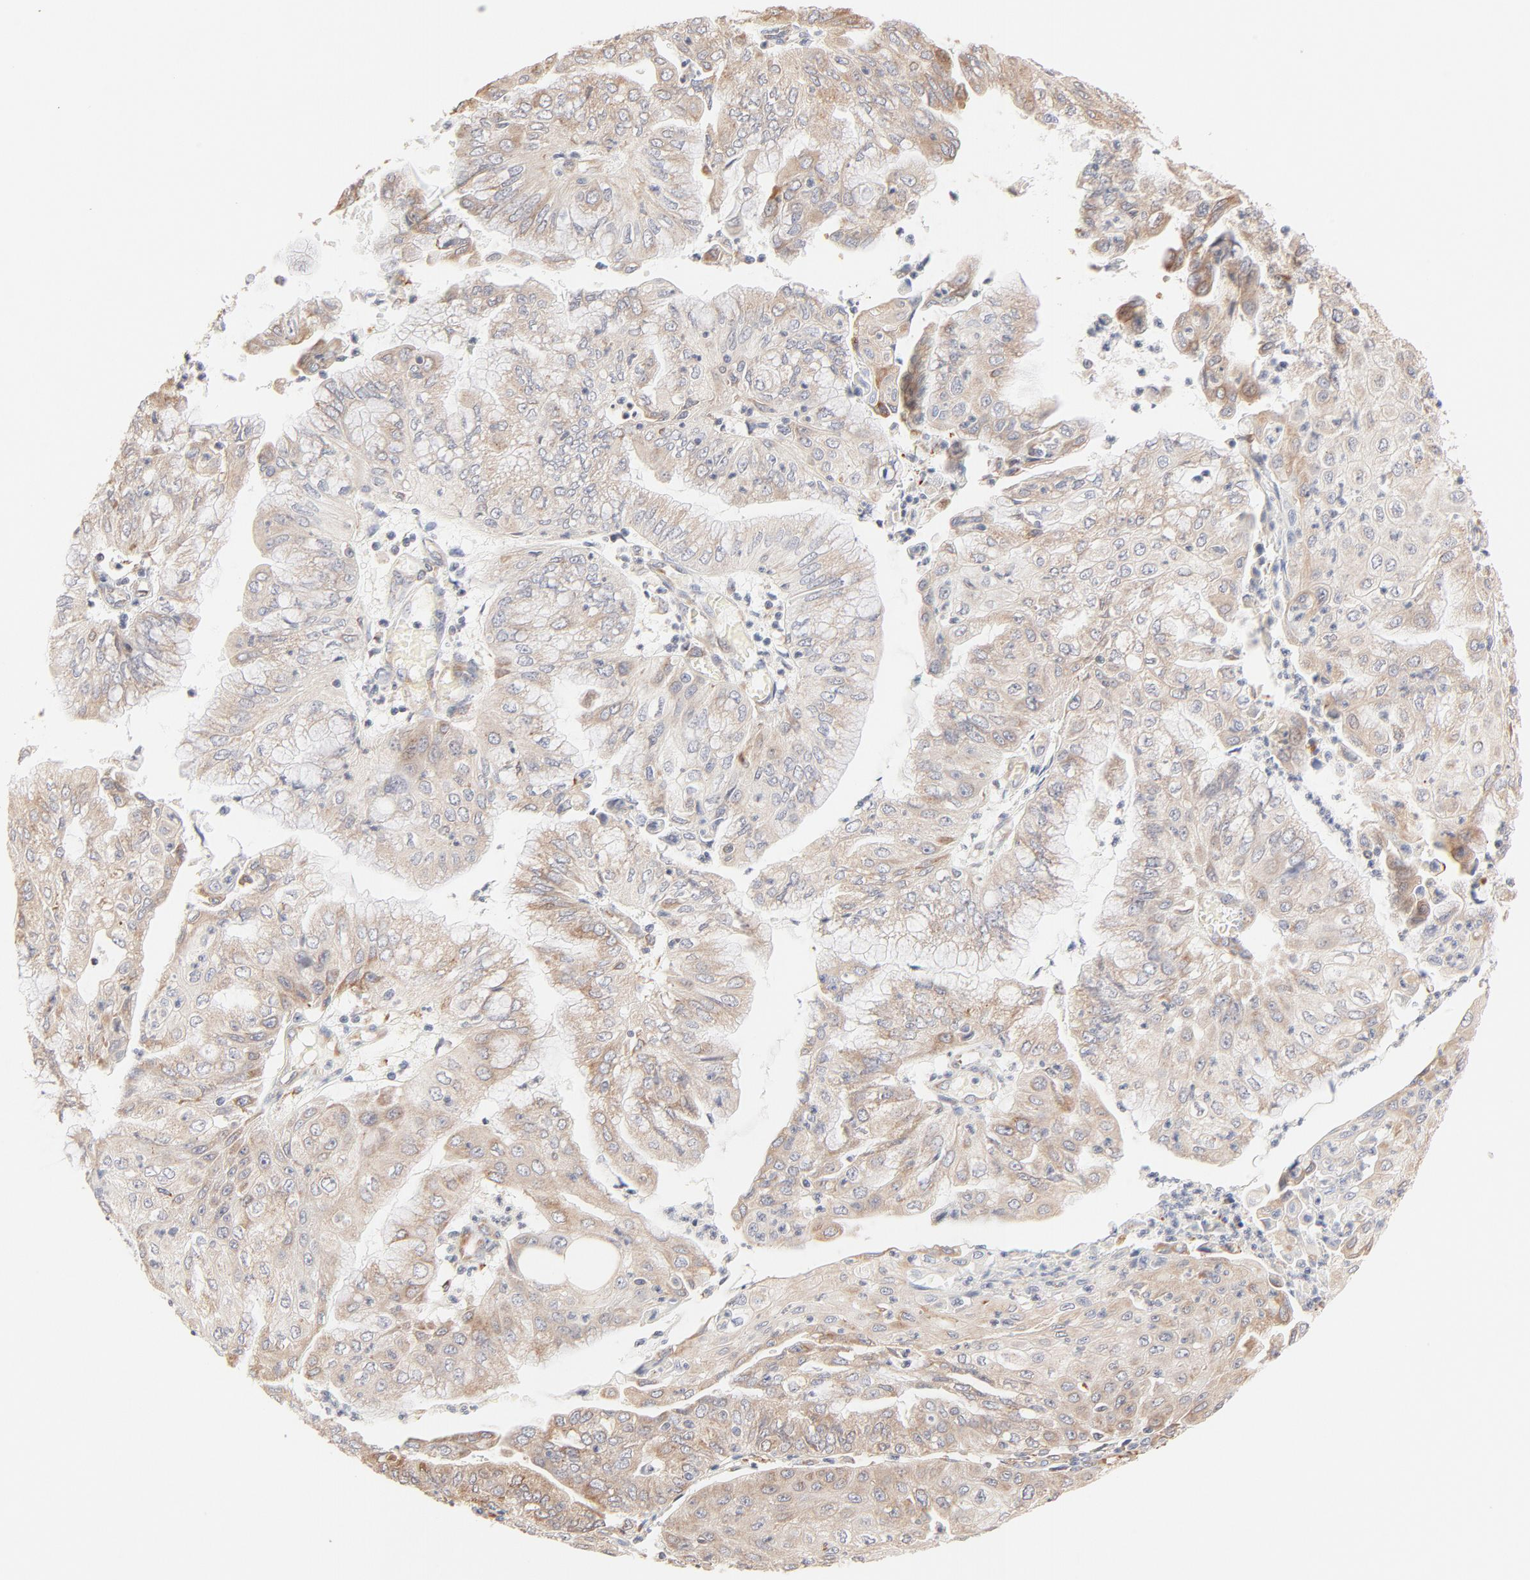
{"staining": {"intensity": "moderate", "quantity": ">75%", "location": "cytoplasmic/membranous"}, "tissue": "endometrial cancer", "cell_type": "Tumor cells", "image_type": "cancer", "snomed": [{"axis": "morphology", "description": "Adenocarcinoma, NOS"}, {"axis": "topography", "description": "Endometrium"}], "caption": "IHC of human adenocarcinoma (endometrial) demonstrates medium levels of moderate cytoplasmic/membranous expression in approximately >75% of tumor cells. The staining was performed using DAB, with brown indicating positive protein expression. Nuclei are stained blue with hematoxylin.", "gene": "PARP12", "patient": {"sex": "female", "age": 79}}